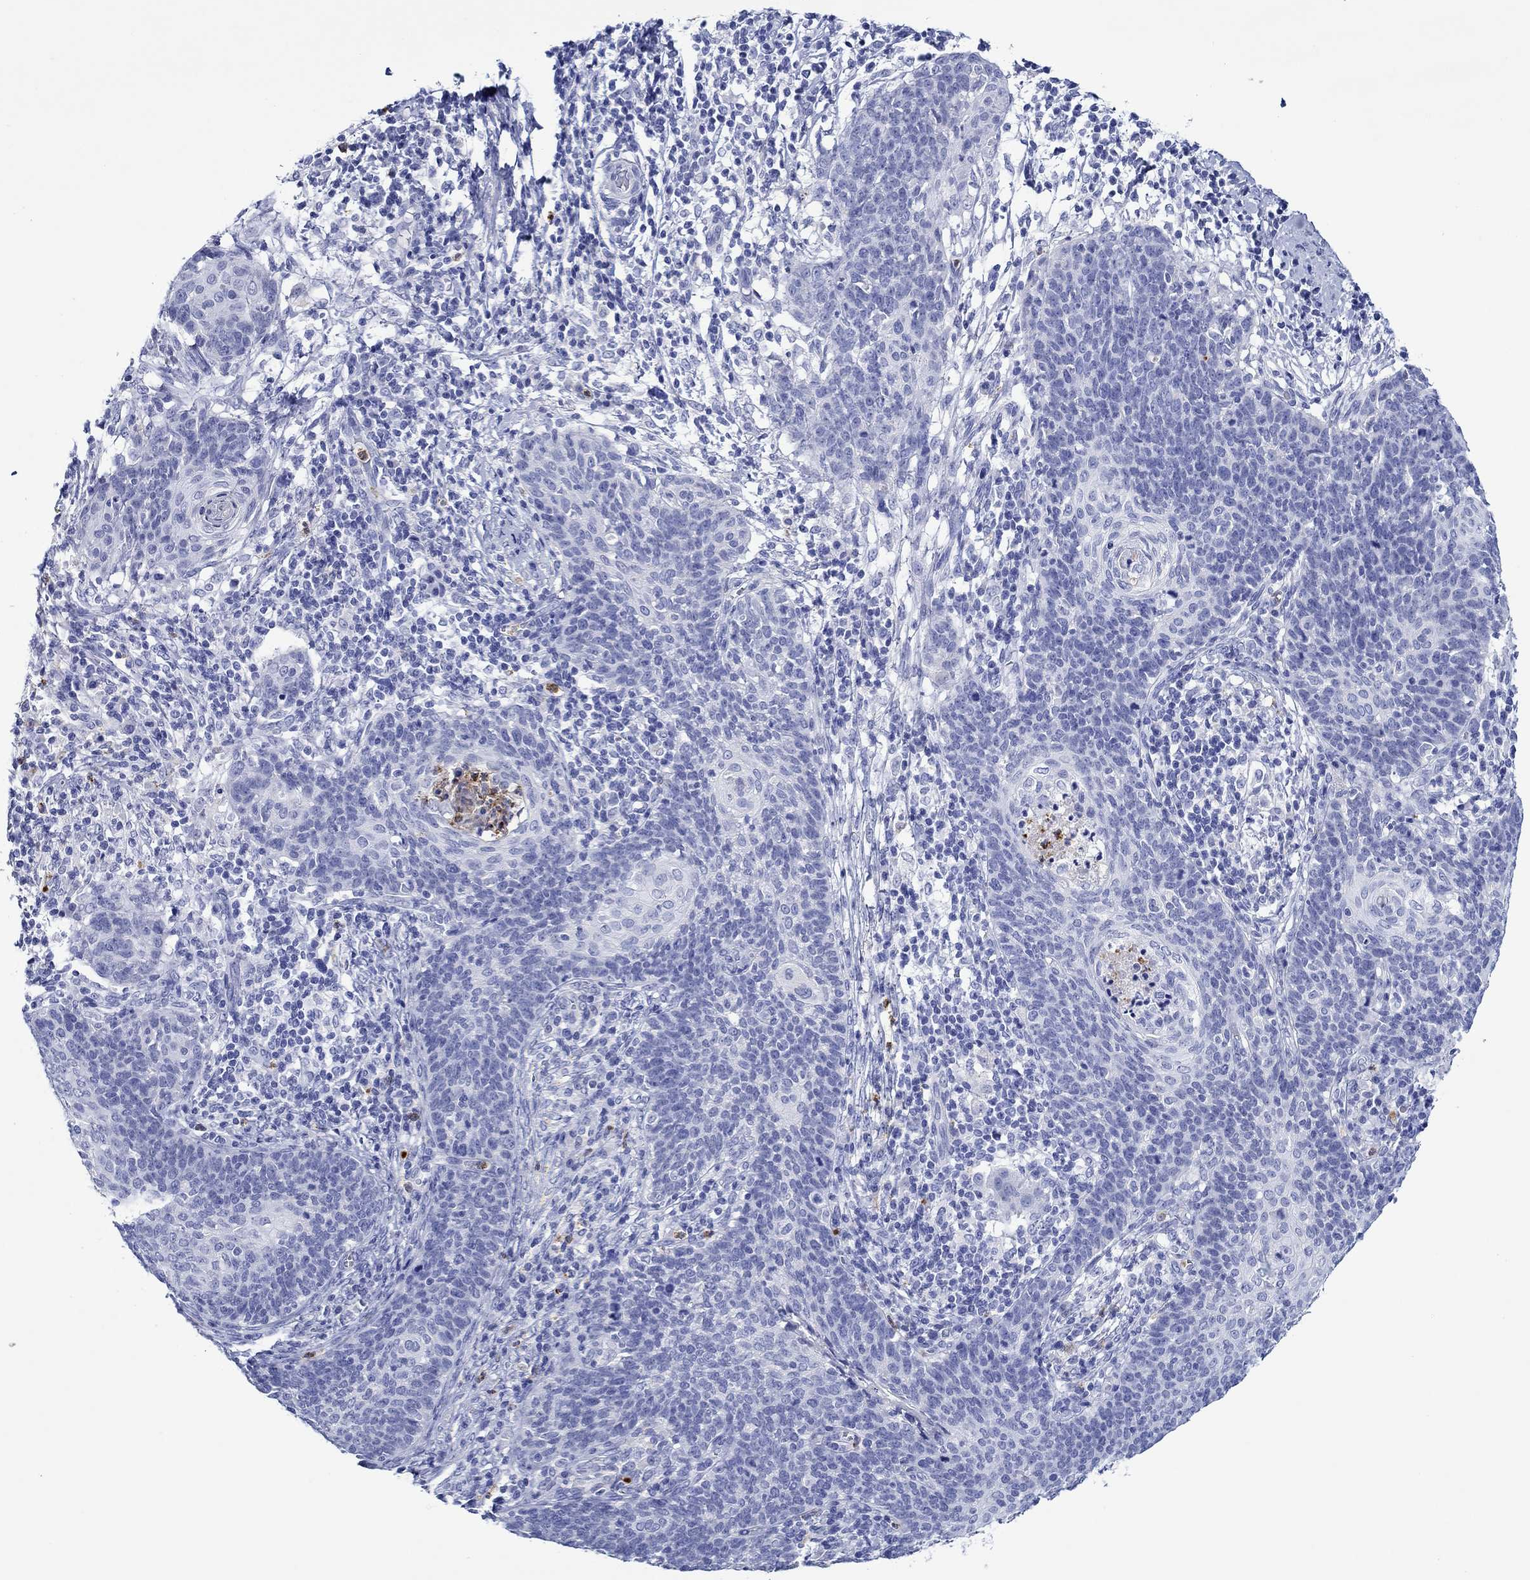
{"staining": {"intensity": "negative", "quantity": "none", "location": "none"}, "tissue": "cervical cancer", "cell_type": "Tumor cells", "image_type": "cancer", "snomed": [{"axis": "morphology", "description": "Squamous cell carcinoma, NOS"}, {"axis": "topography", "description": "Cervix"}], "caption": "Cervical squamous cell carcinoma was stained to show a protein in brown. There is no significant expression in tumor cells. (DAB immunohistochemistry (IHC) with hematoxylin counter stain).", "gene": "EPX", "patient": {"sex": "female", "age": 39}}